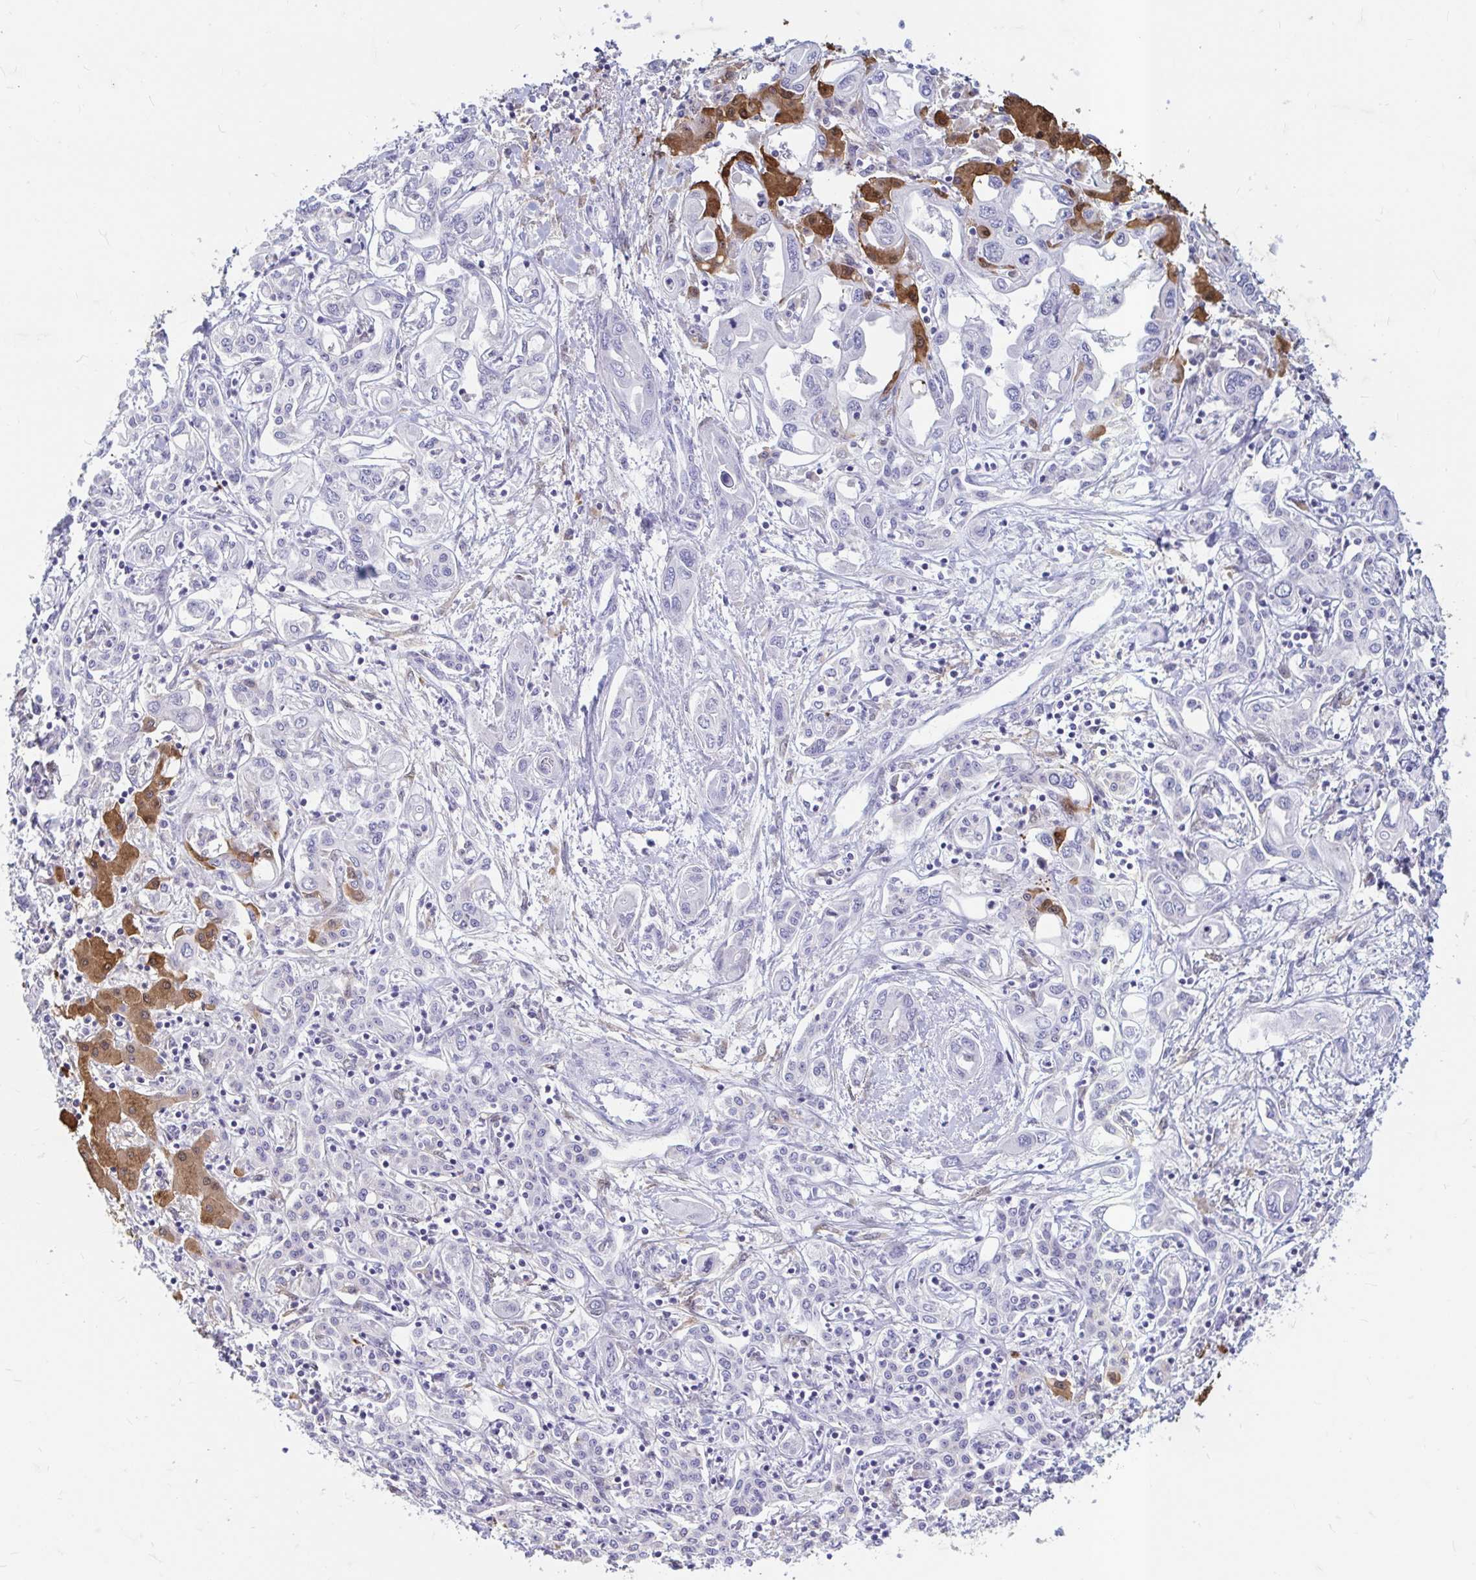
{"staining": {"intensity": "negative", "quantity": "none", "location": "none"}, "tissue": "liver cancer", "cell_type": "Tumor cells", "image_type": "cancer", "snomed": [{"axis": "morphology", "description": "Cholangiocarcinoma"}, {"axis": "topography", "description": "Liver"}], "caption": "This photomicrograph is of liver cancer (cholangiocarcinoma) stained with immunohistochemistry to label a protein in brown with the nuclei are counter-stained blue. There is no positivity in tumor cells. (Stains: DAB immunohistochemistry with hematoxylin counter stain, Microscopy: brightfield microscopy at high magnification).", "gene": "ADH1A", "patient": {"sex": "female", "age": 64}}